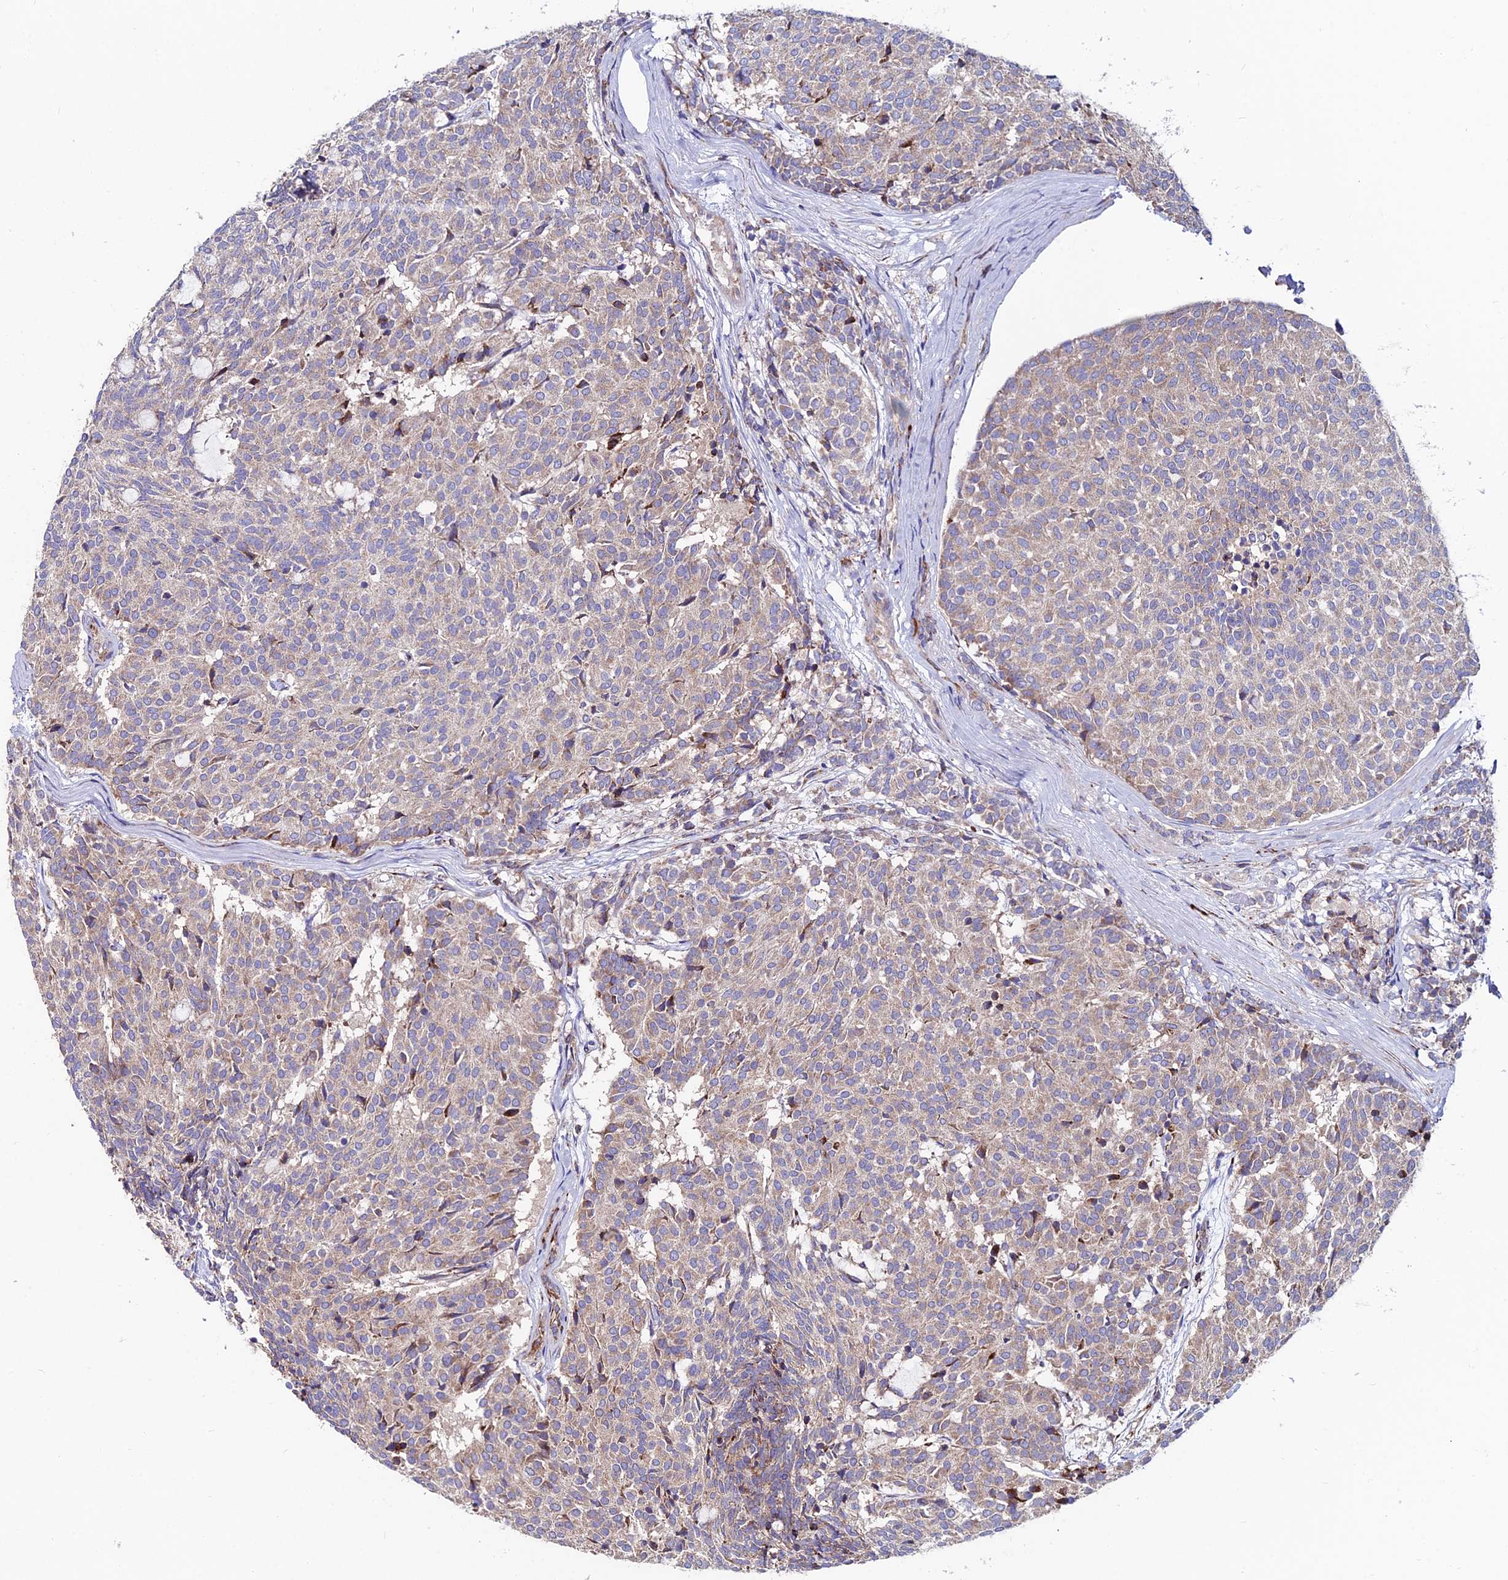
{"staining": {"intensity": "weak", "quantity": "25%-75%", "location": "cytoplasmic/membranous"}, "tissue": "carcinoid", "cell_type": "Tumor cells", "image_type": "cancer", "snomed": [{"axis": "morphology", "description": "Carcinoid, malignant, NOS"}, {"axis": "topography", "description": "Pancreas"}], "caption": "Immunohistochemistry (IHC) micrograph of neoplastic tissue: human carcinoid stained using IHC exhibits low levels of weak protein expression localized specifically in the cytoplasmic/membranous of tumor cells, appearing as a cytoplasmic/membranous brown color.", "gene": "EIF3K", "patient": {"sex": "female", "age": 54}}